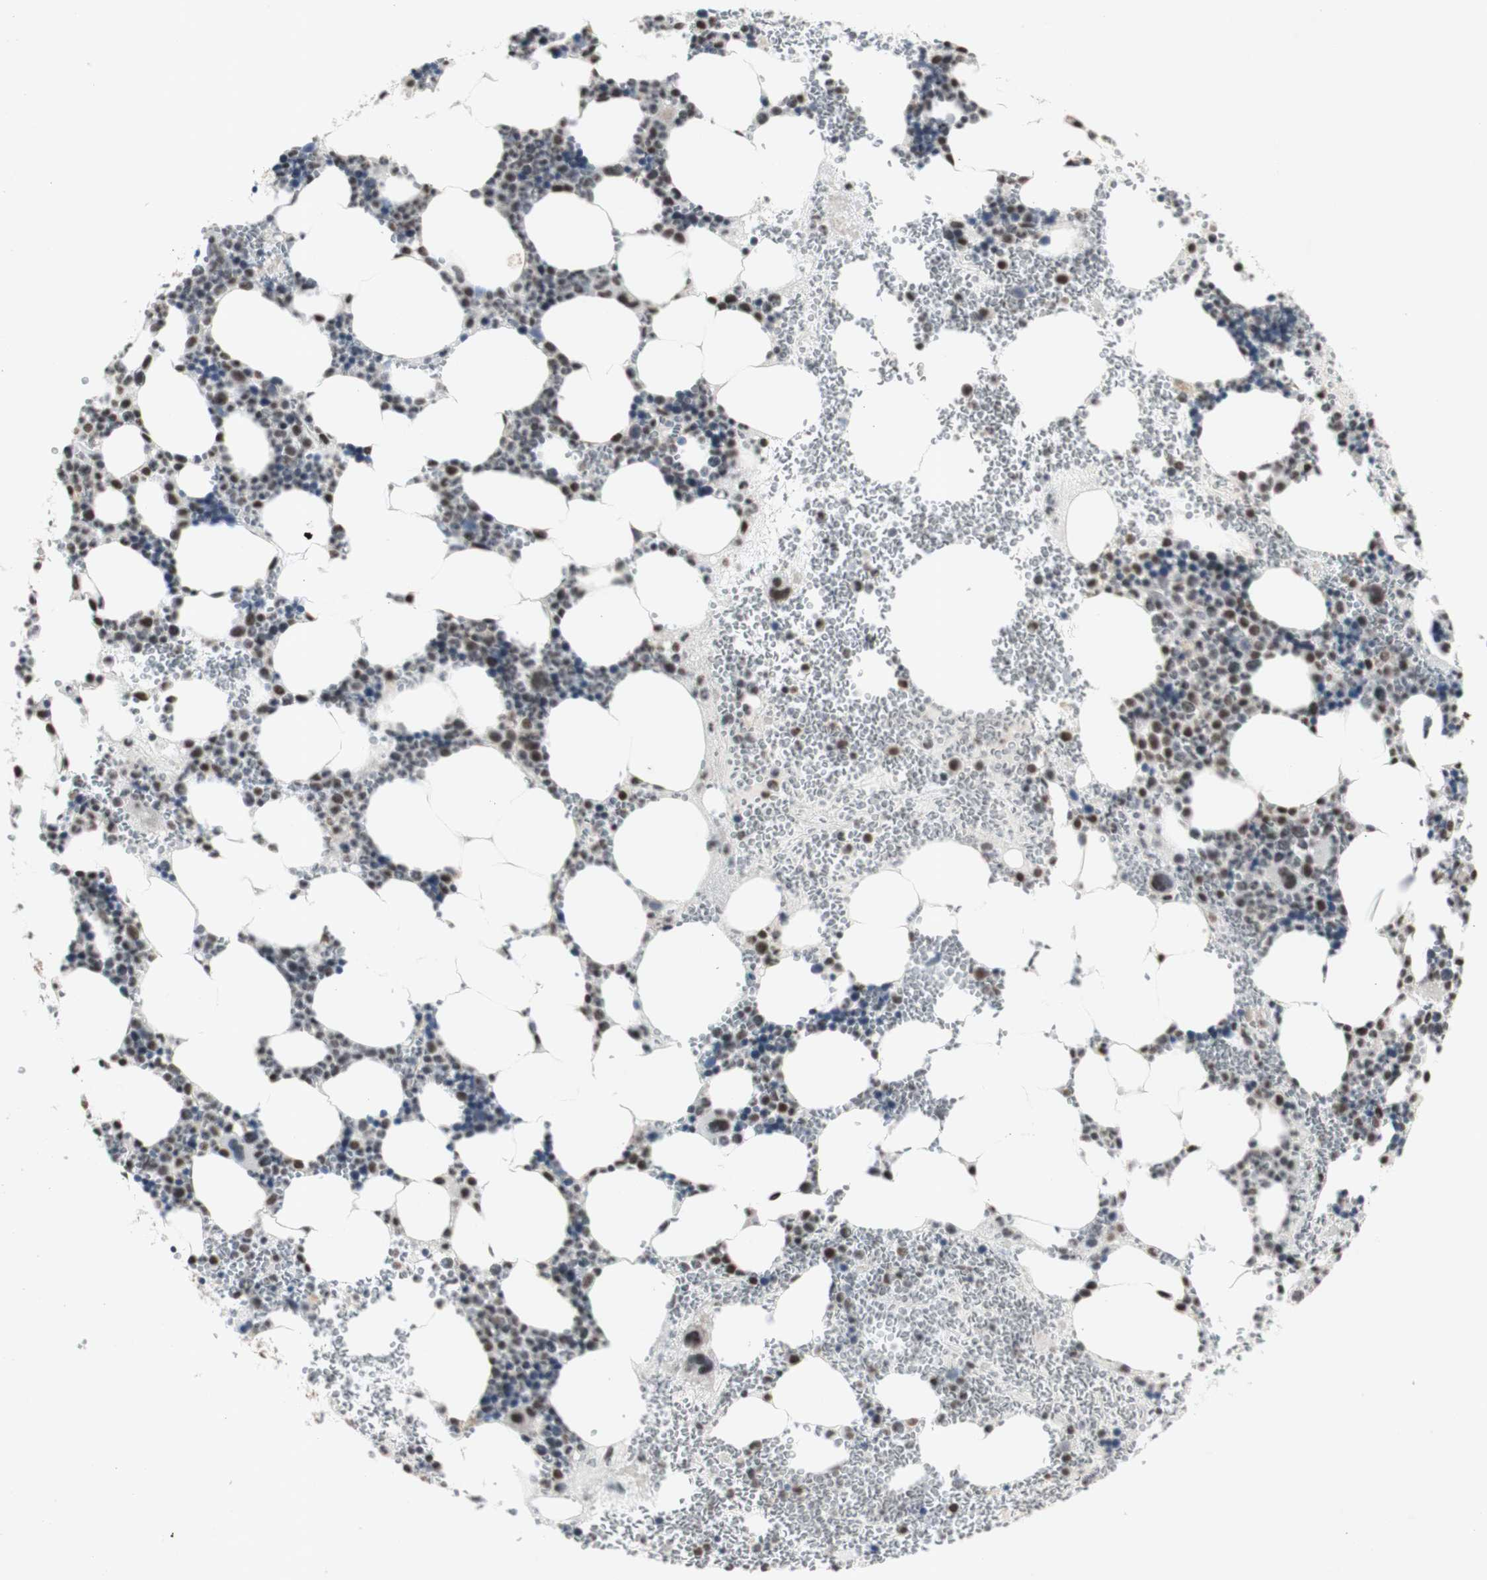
{"staining": {"intensity": "moderate", "quantity": "25%-75%", "location": "nuclear"}, "tissue": "bone marrow", "cell_type": "Hematopoietic cells", "image_type": "normal", "snomed": [{"axis": "morphology", "description": "Normal tissue, NOS"}, {"axis": "morphology", "description": "Inflammation, NOS"}, {"axis": "topography", "description": "Bone marrow"}], "caption": "Bone marrow stained with DAB (3,3'-diaminobenzidine) IHC demonstrates medium levels of moderate nuclear positivity in approximately 25%-75% of hematopoietic cells.", "gene": "SNRPB", "patient": {"sex": "female", "age": 76}}